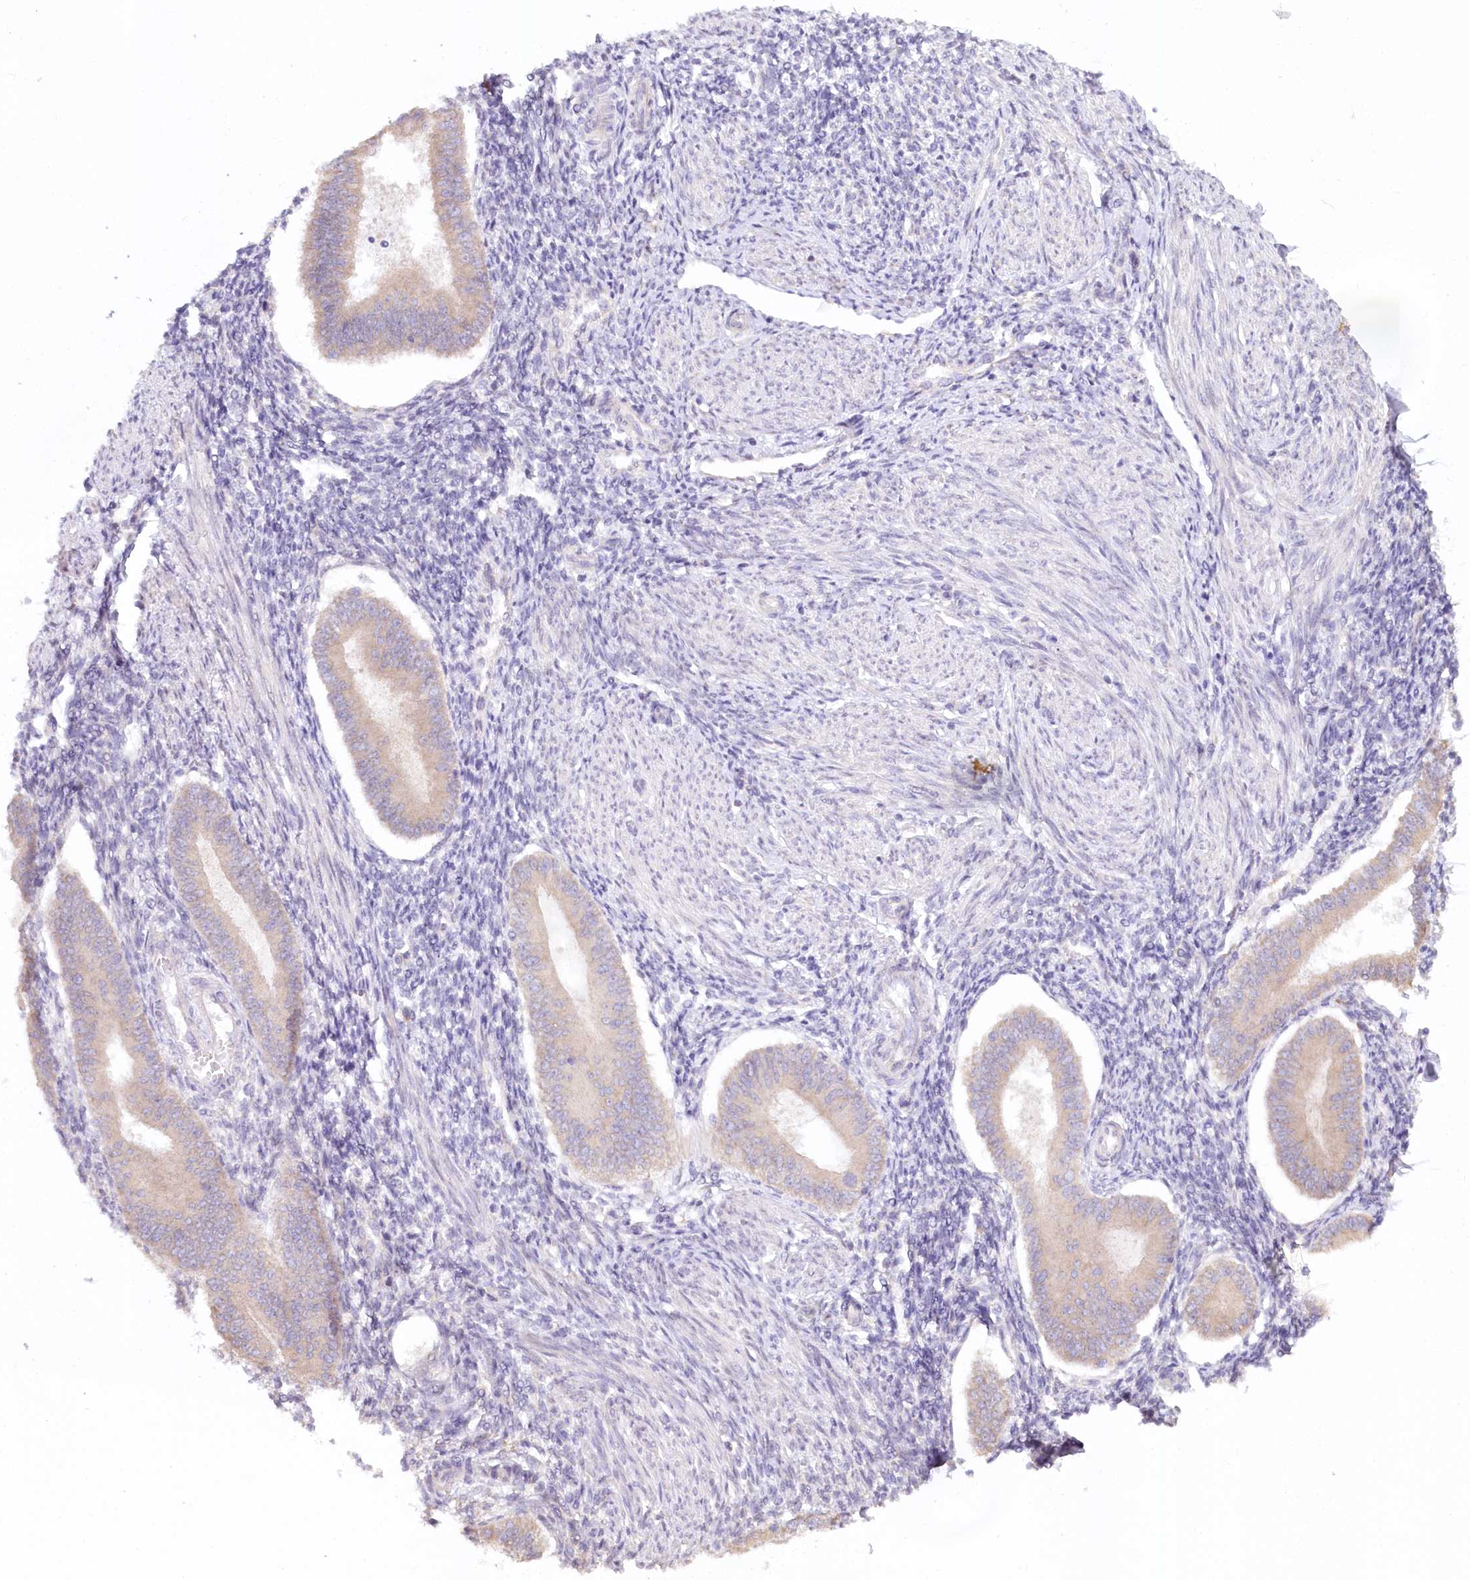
{"staining": {"intensity": "negative", "quantity": "none", "location": "none"}, "tissue": "endometrium", "cell_type": "Cells in endometrial stroma", "image_type": "normal", "snomed": [{"axis": "morphology", "description": "Normal tissue, NOS"}, {"axis": "topography", "description": "Uterus"}, {"axis": "topography", "description": "Endometrium"}], "caption": "Immunohistochemical staining of normal human endometrium demonstrates no significant positivity in cells in endometrial stroma.", "gene": "PAIP2", "patient": {"sex": "female", "age": 48}}